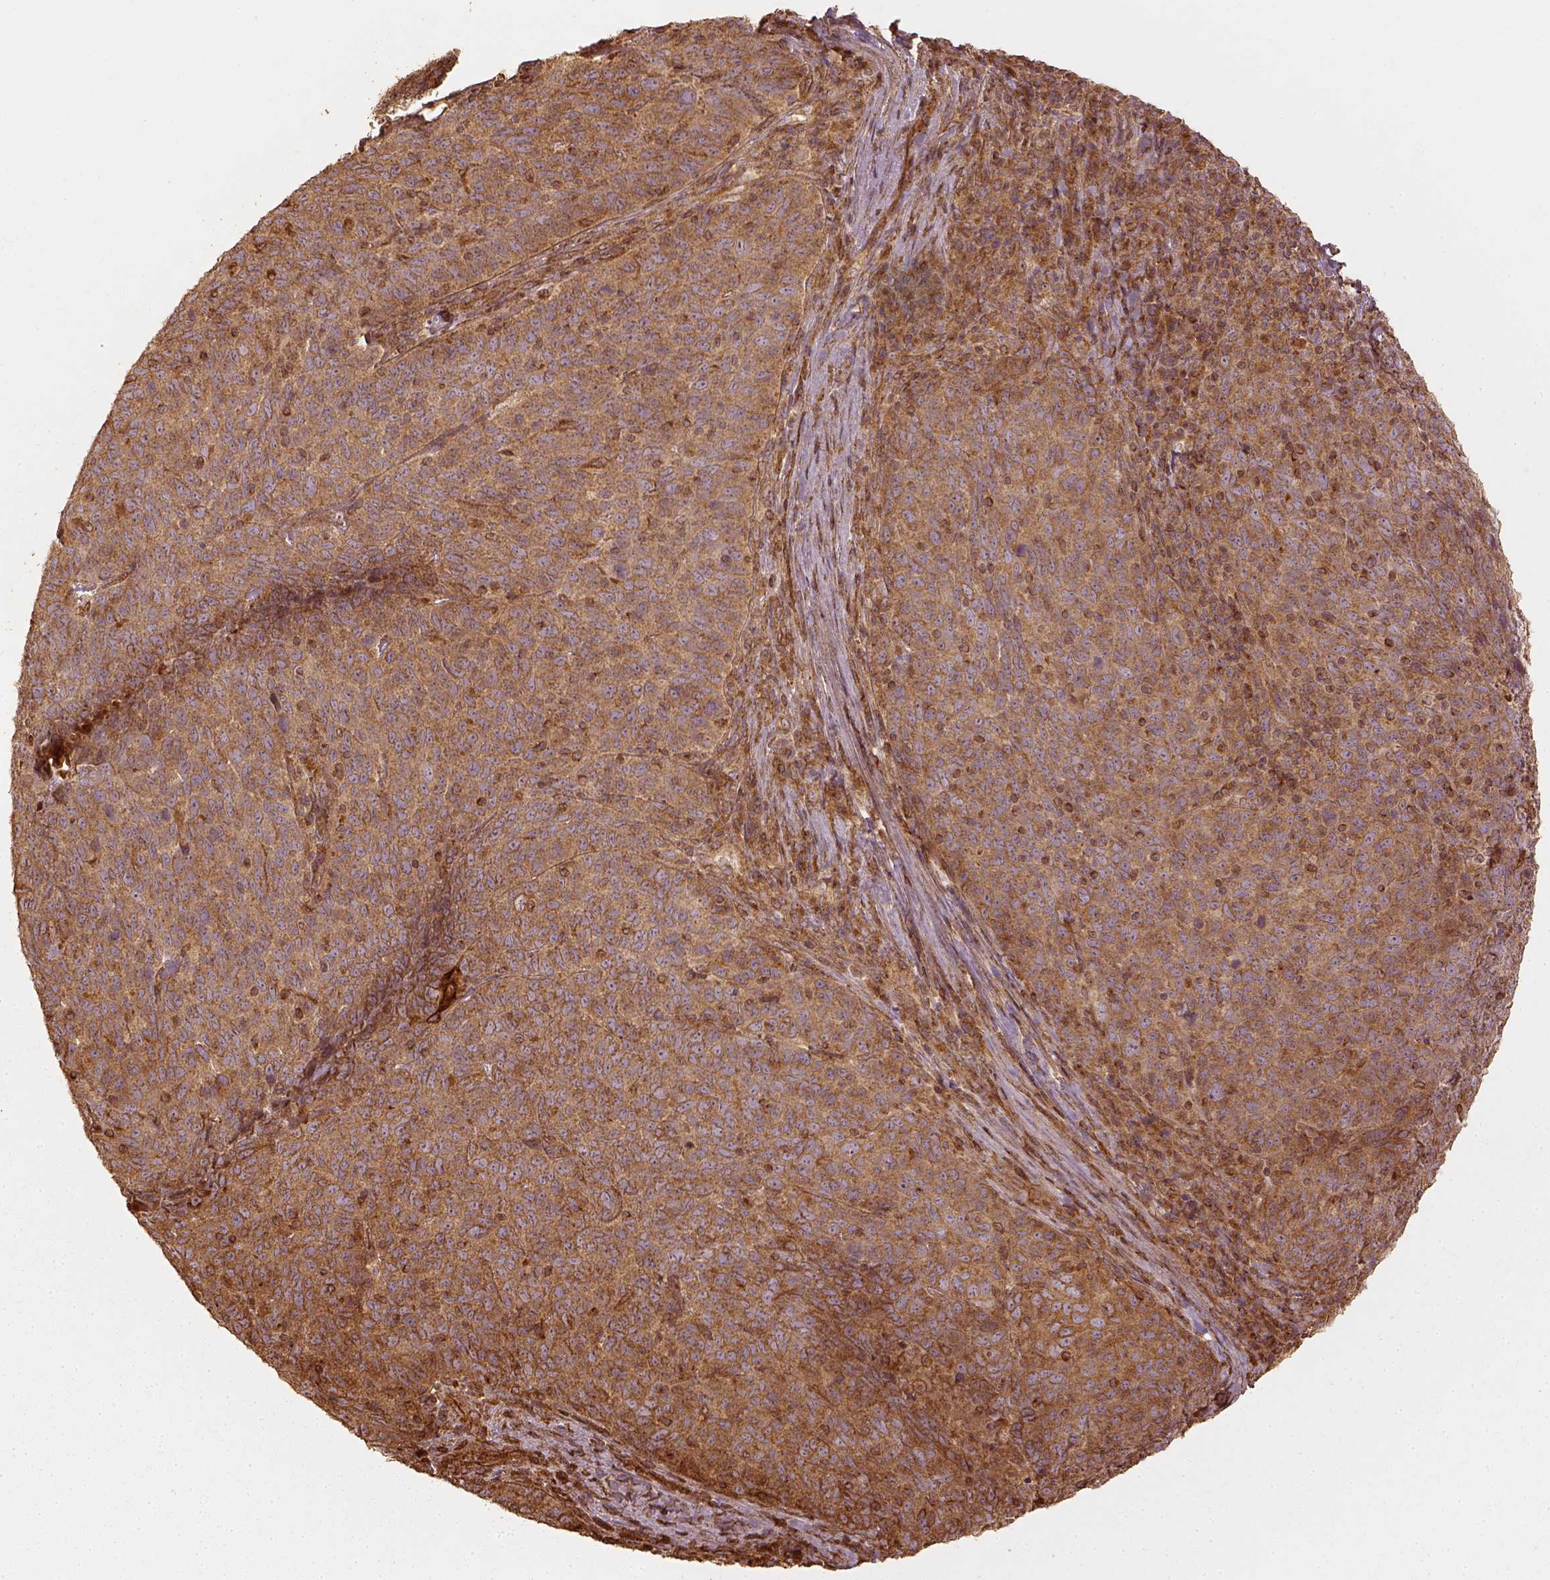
{"staining": {"intensity": "moderate", "quantity": ">75%", "location": "cytoplasmic/membranous"}, "tissue": "skin cancer", "cell_type": "Tumor cells", "image_type": "cancer", "snomed": [{"axis": "morphology", "description": "Squamous cell carcinoma, NOS"}, {"axis": "topography", "description": "Skin"}, {"axis": "topography", "description": "Anal"}], "caption": "Skin cancer stained for a protein (brown) displays moderate cytoplasmic/membranous positive staining in about >75% of tumor cells.", "gene": "VEGFA", "patient": {"sex": "female", "age": 51}}